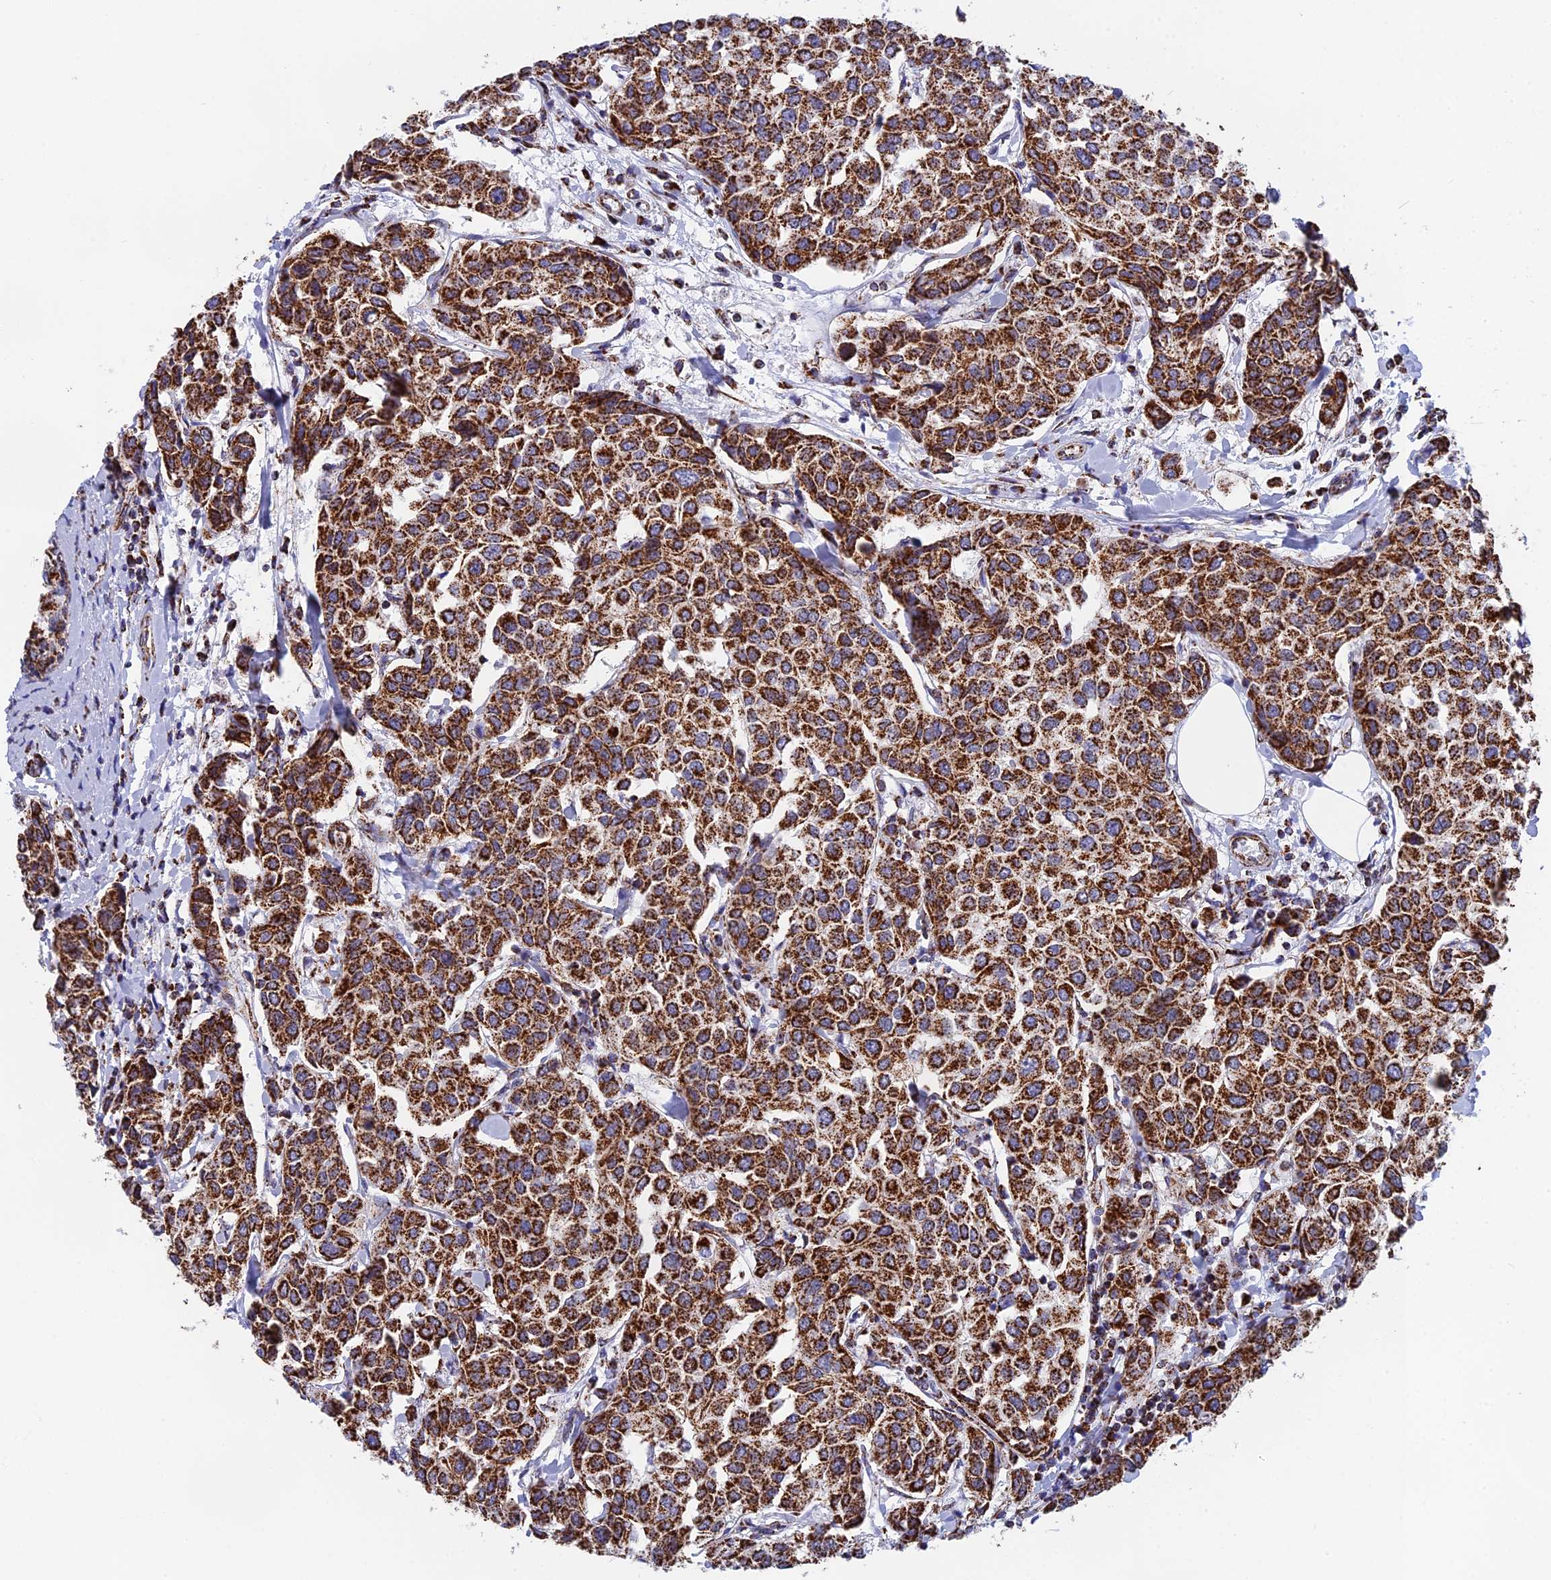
{"staining": {"intensity": "strong", "quantity": ">75%", "location": "cytoplasmic/membranous"}, "tissue": "breast cancer", "cell_type": "Tumor cells", "image_type": "cancer", "snomed": [{"axis": "morphology", "description": "Duct carcinoma"}, {"axis": "topography", "description": "Breast"}], "caption": "Breast cancer (invasive ductal carcinoma) stained with a brown dye displays strong cytoplasmic/membranous positive staining in about >75% of tumor cells.", "gene": "CDC16", "patient": {"sex": "female", "age": 55}}